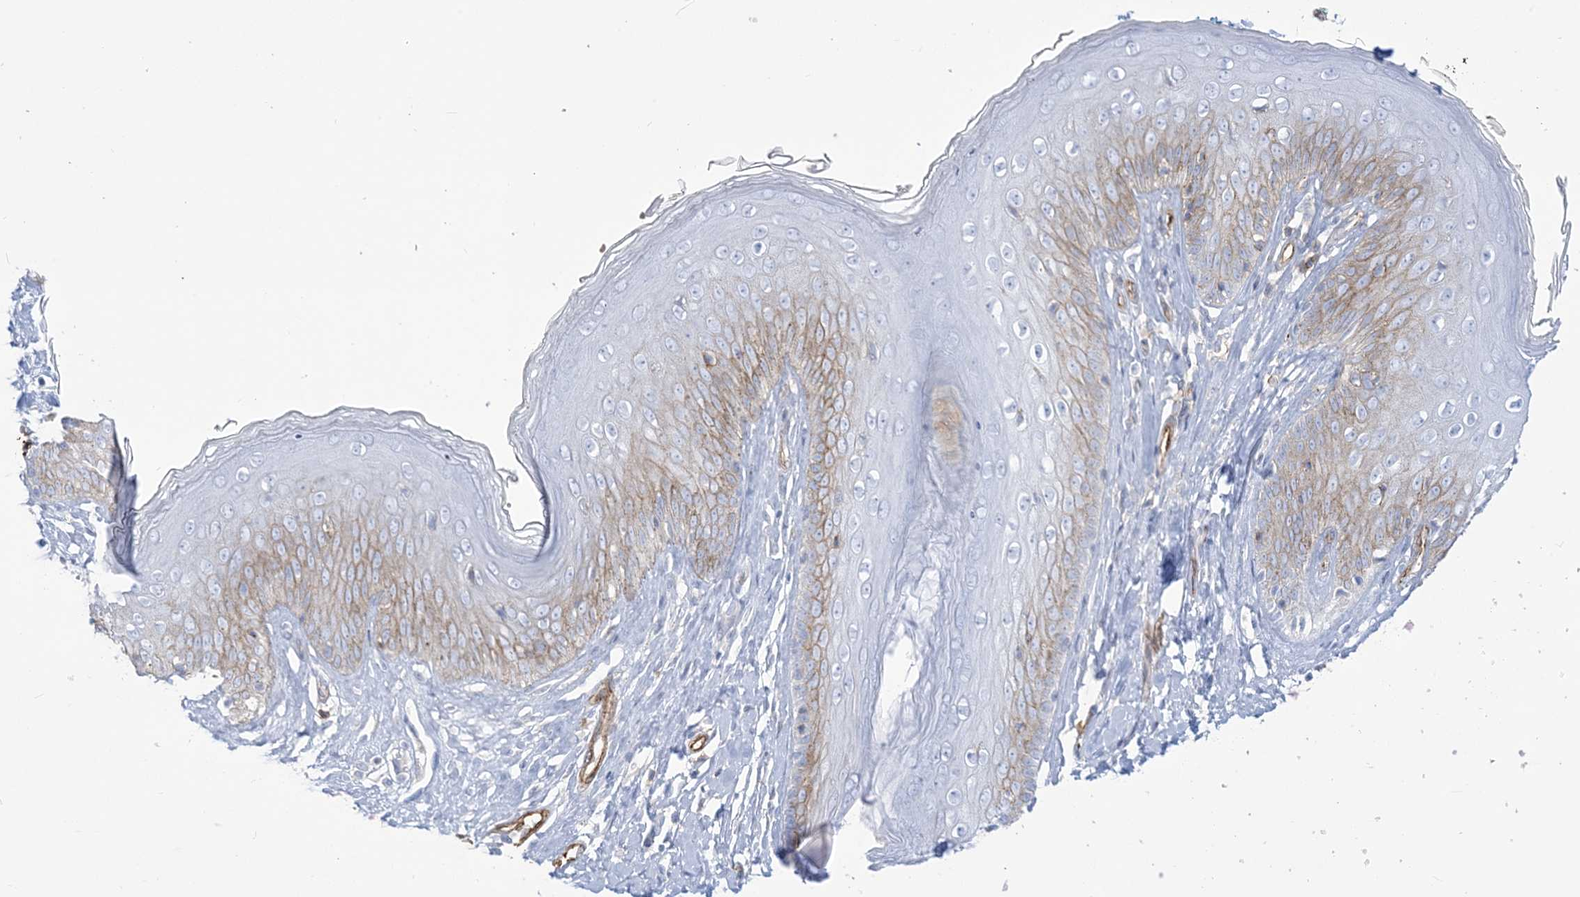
{"staining": {"intensity": "weak", "quantity": "25%-75%", "location": "cytoplasmic/membranous"}, "tissue": "skin", "cell_type": "Epidermal cells", "image_type": "normal", "snomed": [{"axis": "morphology", "description": "Normal tissue, NOS"}, {"axis": "morphology", "description": "Squamous cell carcinoma, NOS"}, {"axis": "topography", "description": "Vulva"}], "caption": "IHC histopathology image of benign human skin stained for a protein (brown), which shows low levels of weak cytoplasmic/membranous expression in approximately 25%-75% of epidermal cells.", "gene": "B3GNT7", "patient": {"sex": "female", "age": 85}}